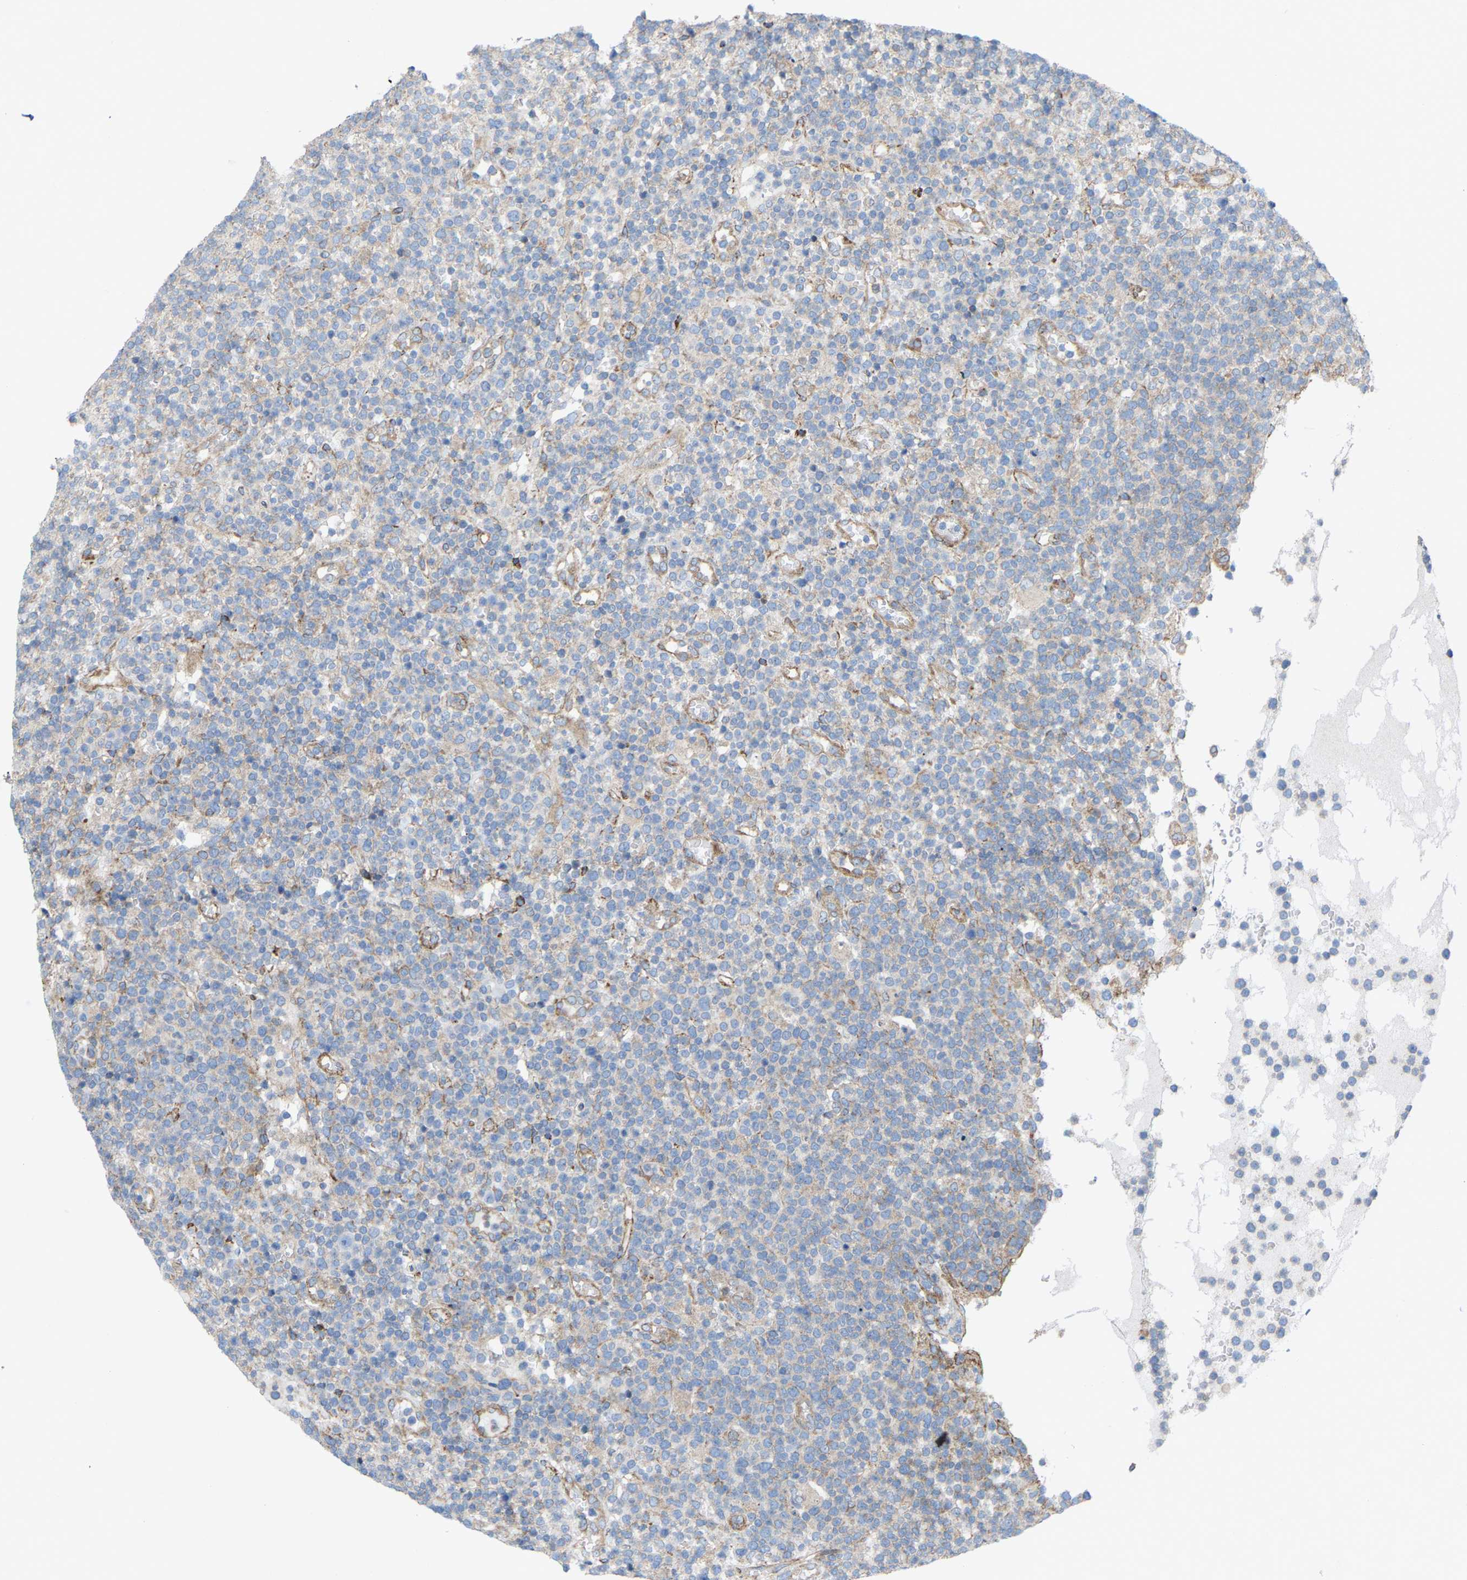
{"staining": {"intensity": "negative", "quantity": "none", "location": "none"}, "tissue": "lymphoma", "cell_type": "Tumor cells", "image_type": "cancer", "snomed": [{"axis": "morphology", "description": "Malignant lymphoma, non-Hodgkin's type, High grade"}, {"axis": "topography", "description": "Lymph node"}], "caption": "Histopathology image shows no protein positivity in tumor cells of malignant lymphoma, non-Hodgkin's type (high-grade) tissue. (Immunohistochemistry (ihc), brightfield microscopy, high magnification).", "gene": "TOR1B", "patient": {"sex": "male", "age": 61}}